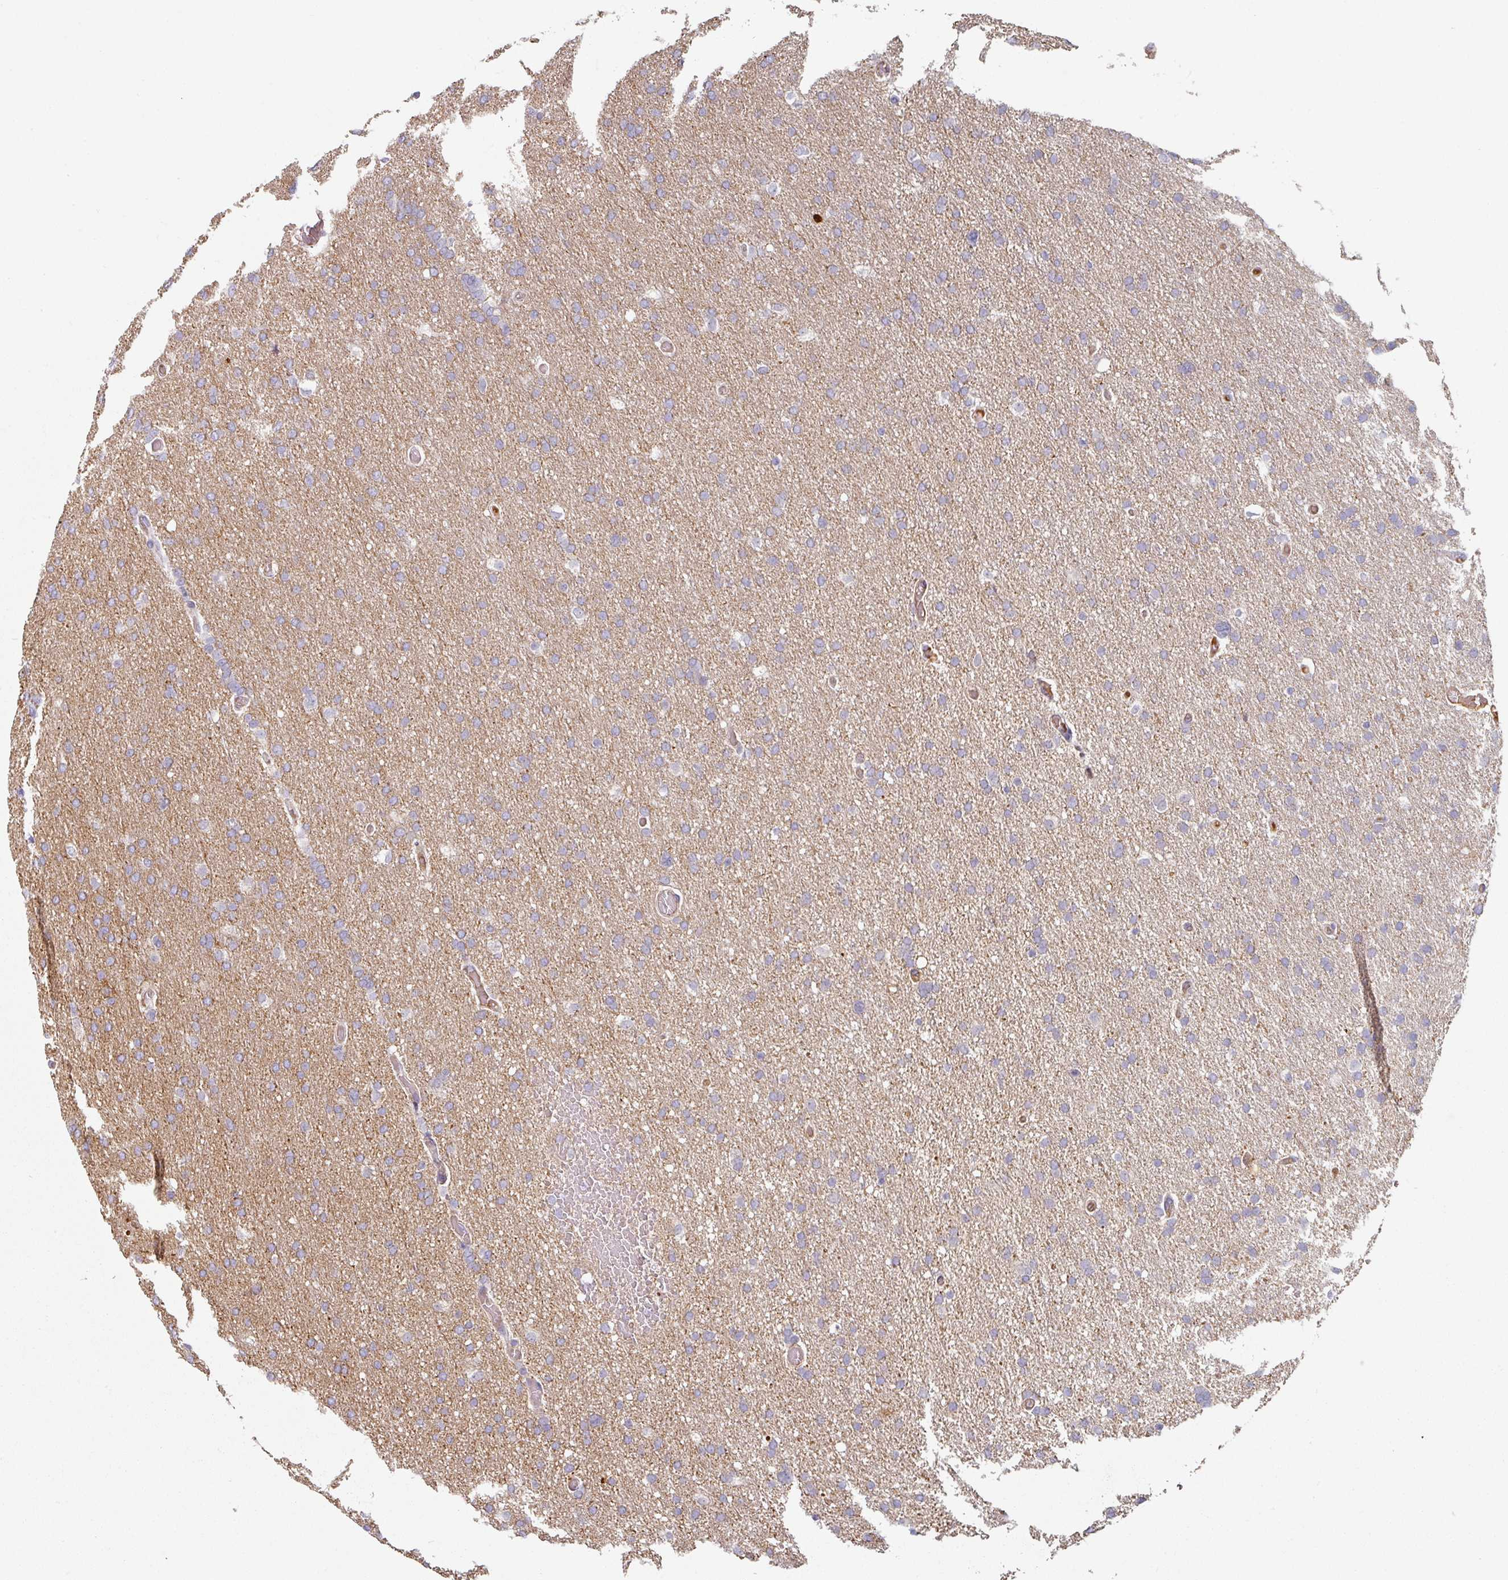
{"staining": {"intensity": "negative", "quantity": "none", "location": "none"}, "tissue": "glioma", "cell_type": "Tumor cells", "image_type": "cancer", "snomed": [{"axis": "morphology", "description": "Glioma, malignant, High grade"}, {"axis": "topography", "description": "Cerebral cortex"}], "caption": "DAB (3,3'-diaminobenzidine) immunohistochemical staining of human high-grade glioma (malignant) displays no significant expression in tumor cells.", "gene": "CEP78", "patient": {"sex": "female", "age": 36}}